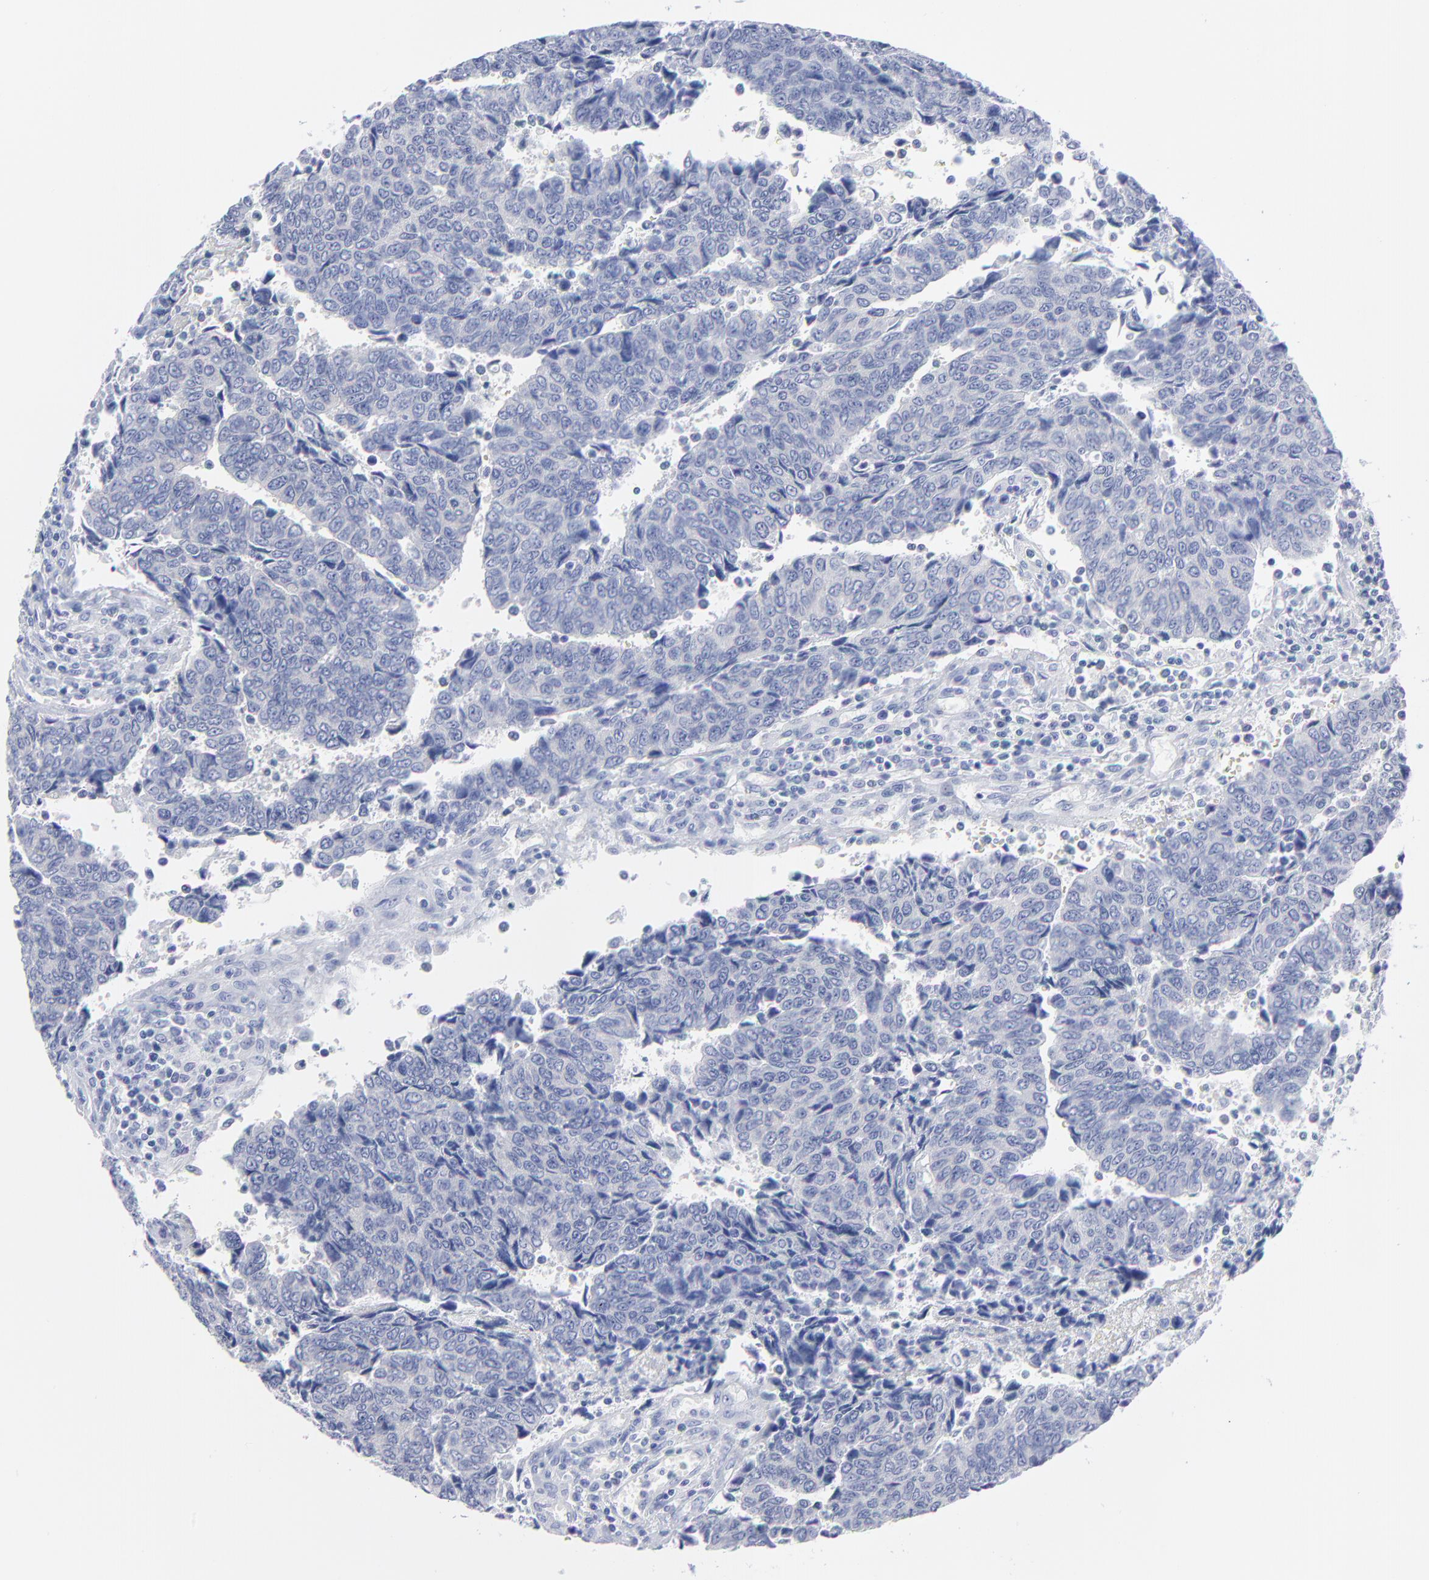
{"staining": {"intensity": "negative", "quantity": "none", "location": "none"}, "tissue": "urothelial cancer", "cell_type": "Tumor cells", "image_type": "cancer", "snomed": [{"axis": "morphology", "description": "Urothelial carcinoma, High grade"}, {"axis": "topography", "description": "Urinary bladder"}], "caption": "DAB immunohistochemical staining of human urothelial cancer reveals no significant positivity in tumor cells.", "gene": "CNTN3", "patient": {"sex": "male", "age": 86}}